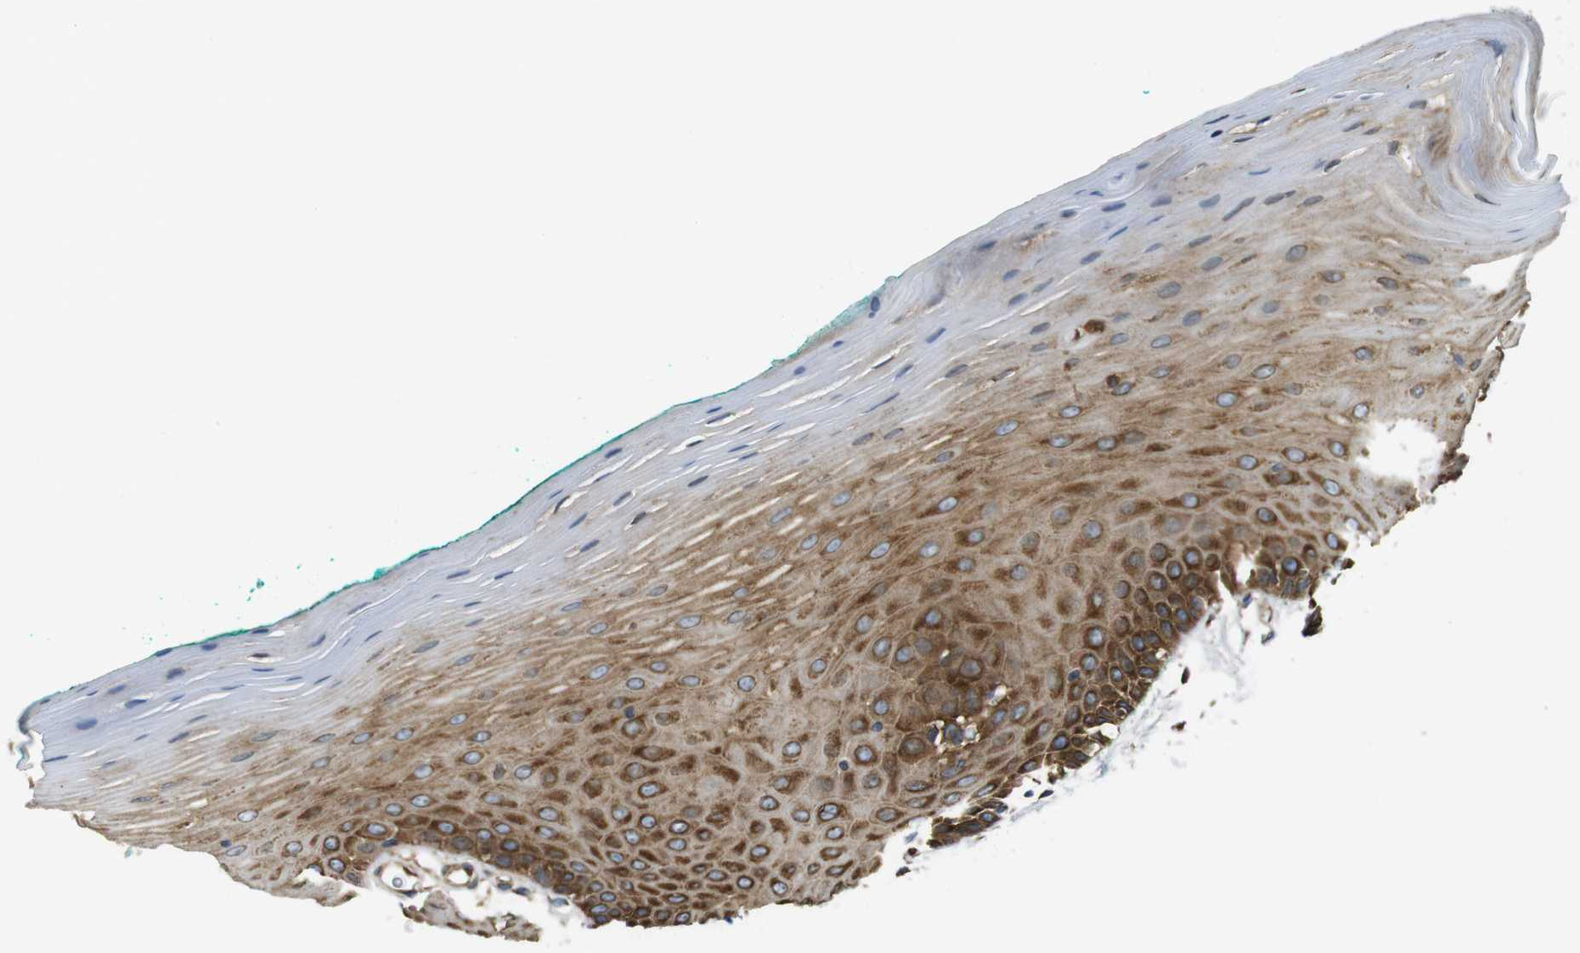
{"staining": {"intensity": "strong", "quantity": "25%-75%", "location": "cytoplasmic/membranous"}, "tissue": "oral mucosa", "cell_type": "Squamous epithelial cells", "image_type": "normal", "snomed": [{"axis": "morphology", "description": "Normal tissue, NOS"}, {"axis": "topography", "description": "Skeletal muscle"}, {"axis": "topography", "description": "Oral tissue"}], "caption": "DAB immunohistochemical staining of benign oral mucosa demonstrates strong cytoplasmic/membranous protein expression in about 25%-75% of squamous epithelial cells.", "gene": "TSC1", "patient": {"sex": "male", "age": 58}}